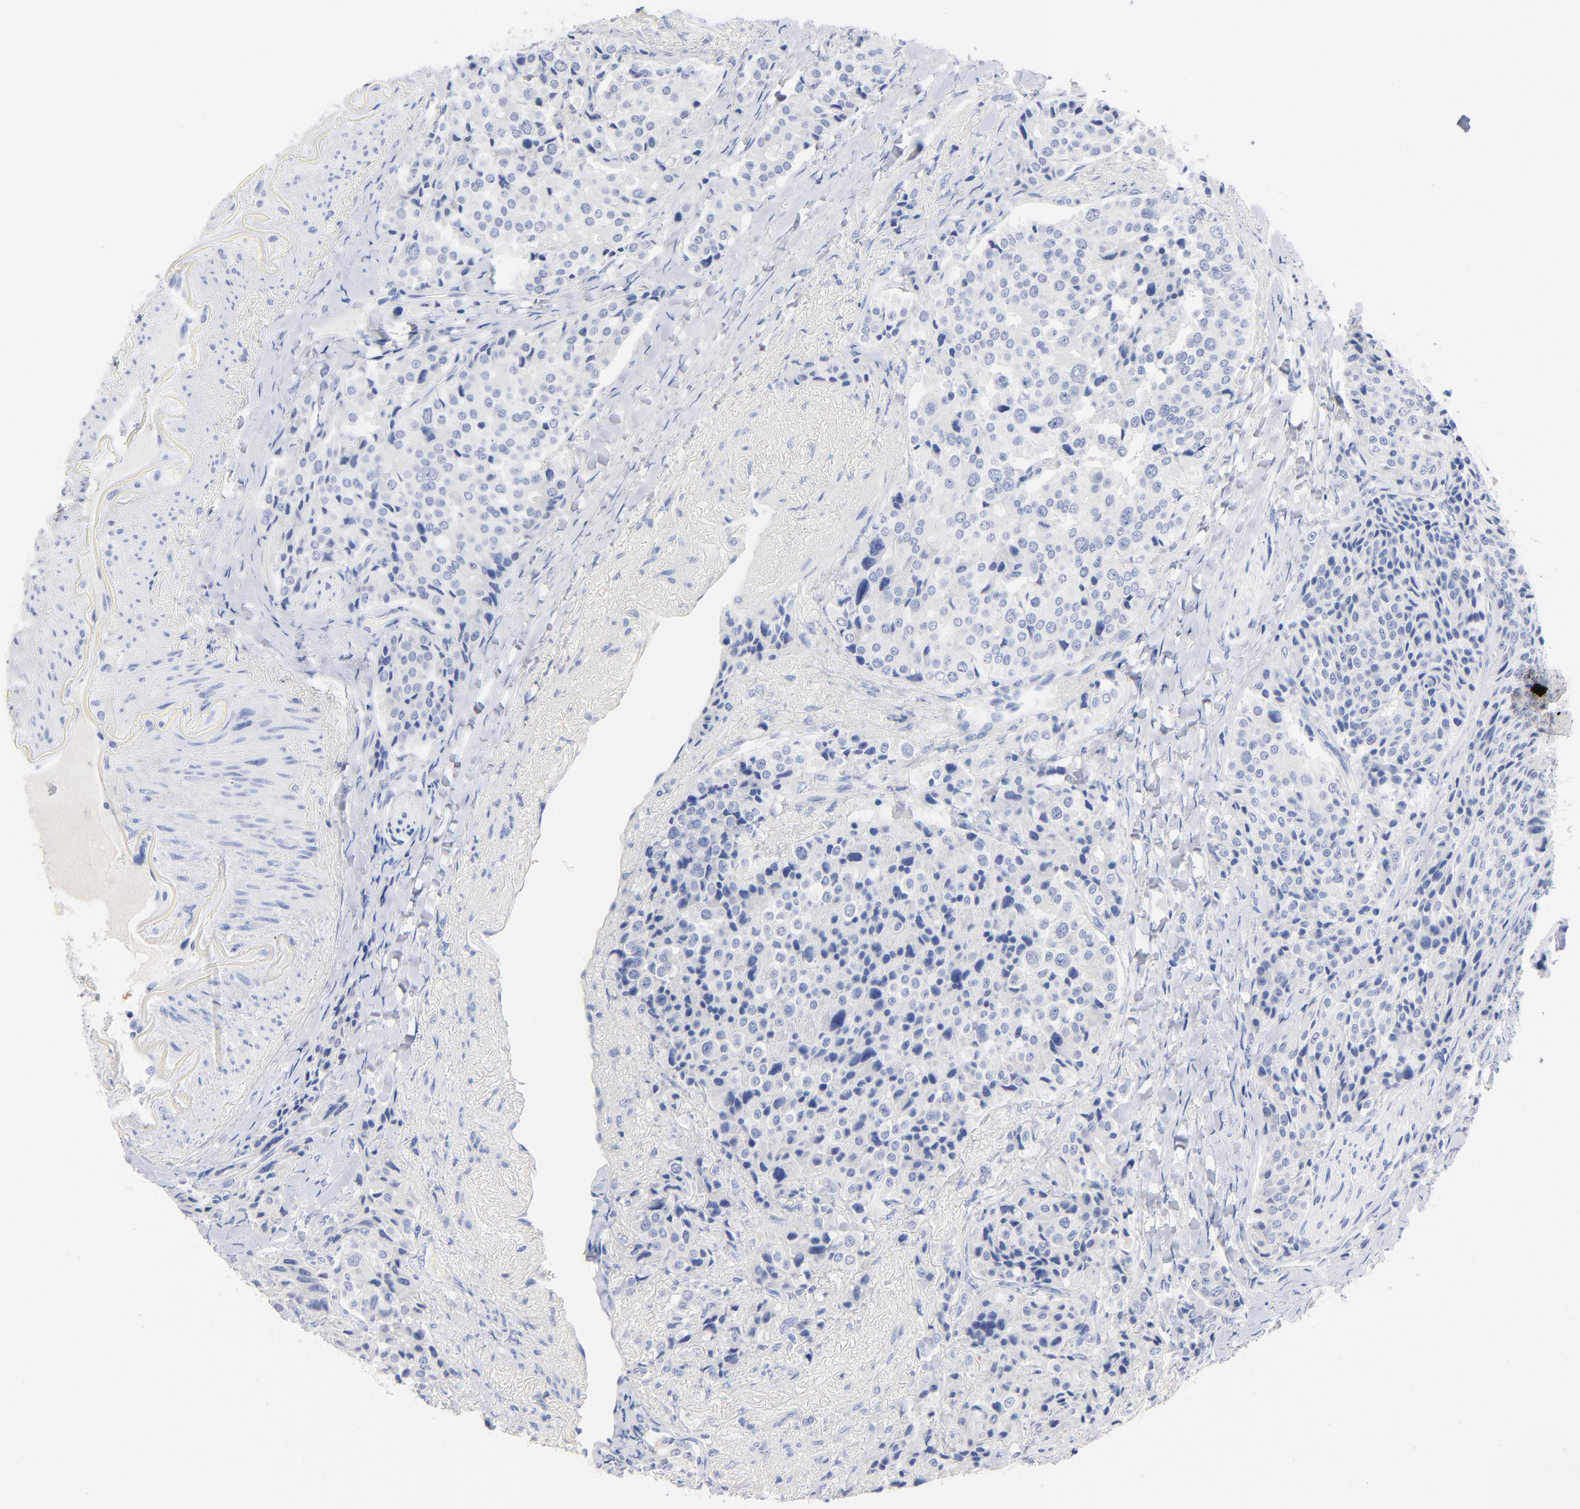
{"staining": {"intensity": "negative", "quantity": "none", "location": "none"}, "tissue": "carcinoid", "cell_type": "Tumor cells", "image_type": "cancer", "snomed": [{"axis": "morphology", "description": "Carcinoid, malignant, NOS"}, {"axis": "topography", "description": "Colon"}], "caption": "DAB immunohistochemical staining of human malignant carcinoid demonstrates no significant staining in tumor cells.", "gene": "CPS1", "patient": {"sex": "female", "age": 61}}